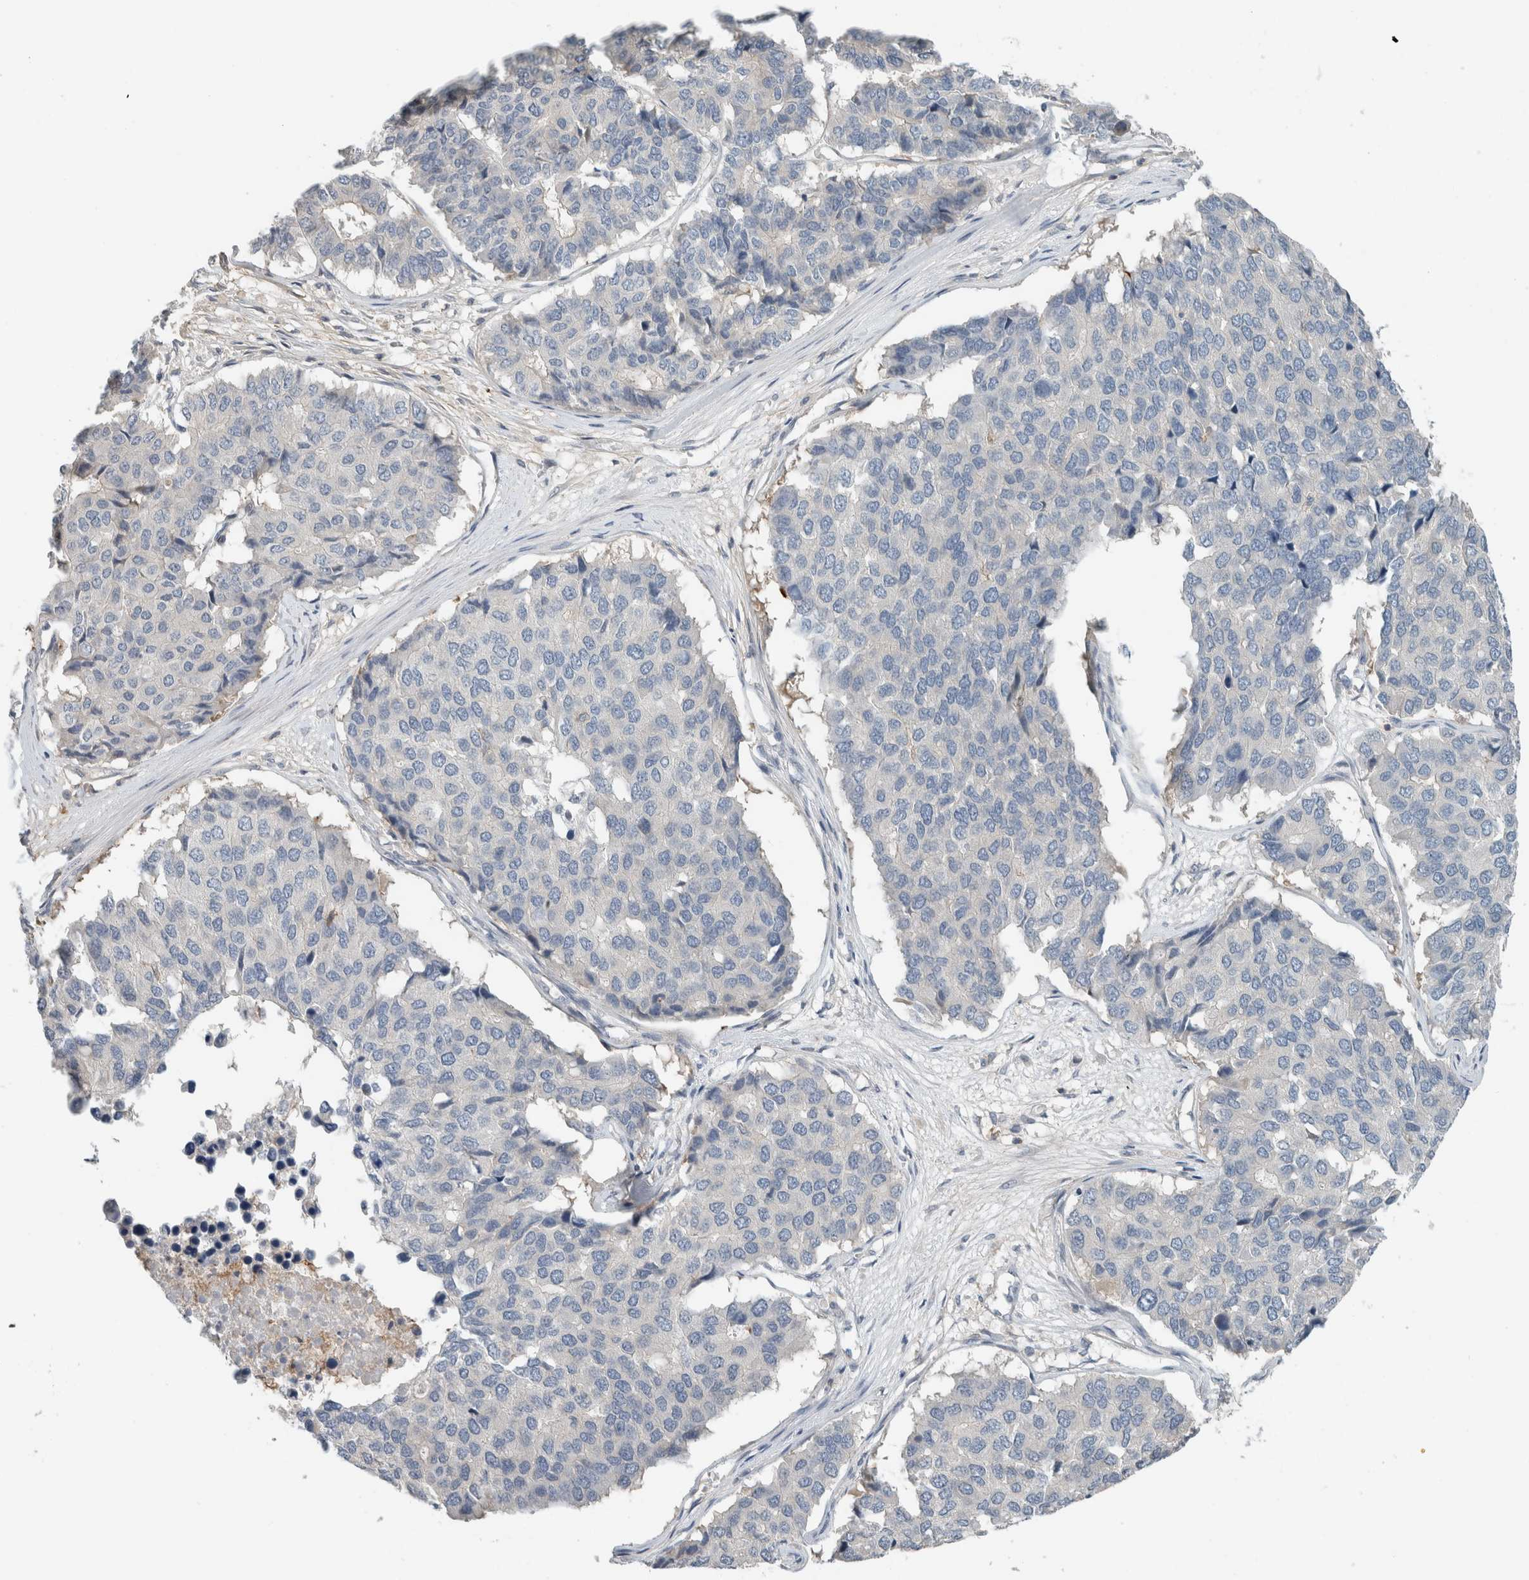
{"staining": {"intensity": "negative", "quantity": "none", "location": "none"}, "tissue": "pancreatic cancer", "cell_type": "Tumor cells", "image_type": "cancer", "snomed": [{"axis": "morphology", "description": "Adenocarcinoma, NOS"}, {"axis": "topography", "description": "Pancreas"}], "caption": "DAB (3,3'-diaminobenzidine) immunohistochemical staining of human pancreatic adenocarcinoma demonstrates no significant staining in tumor cells. Brightfield microscopy of IHC stained with DAB (brown) and hematoxylin (blue), captured at high magnification.", "gene": "ERCC6L2", "patient": {"sex": "male", "age": 50}}